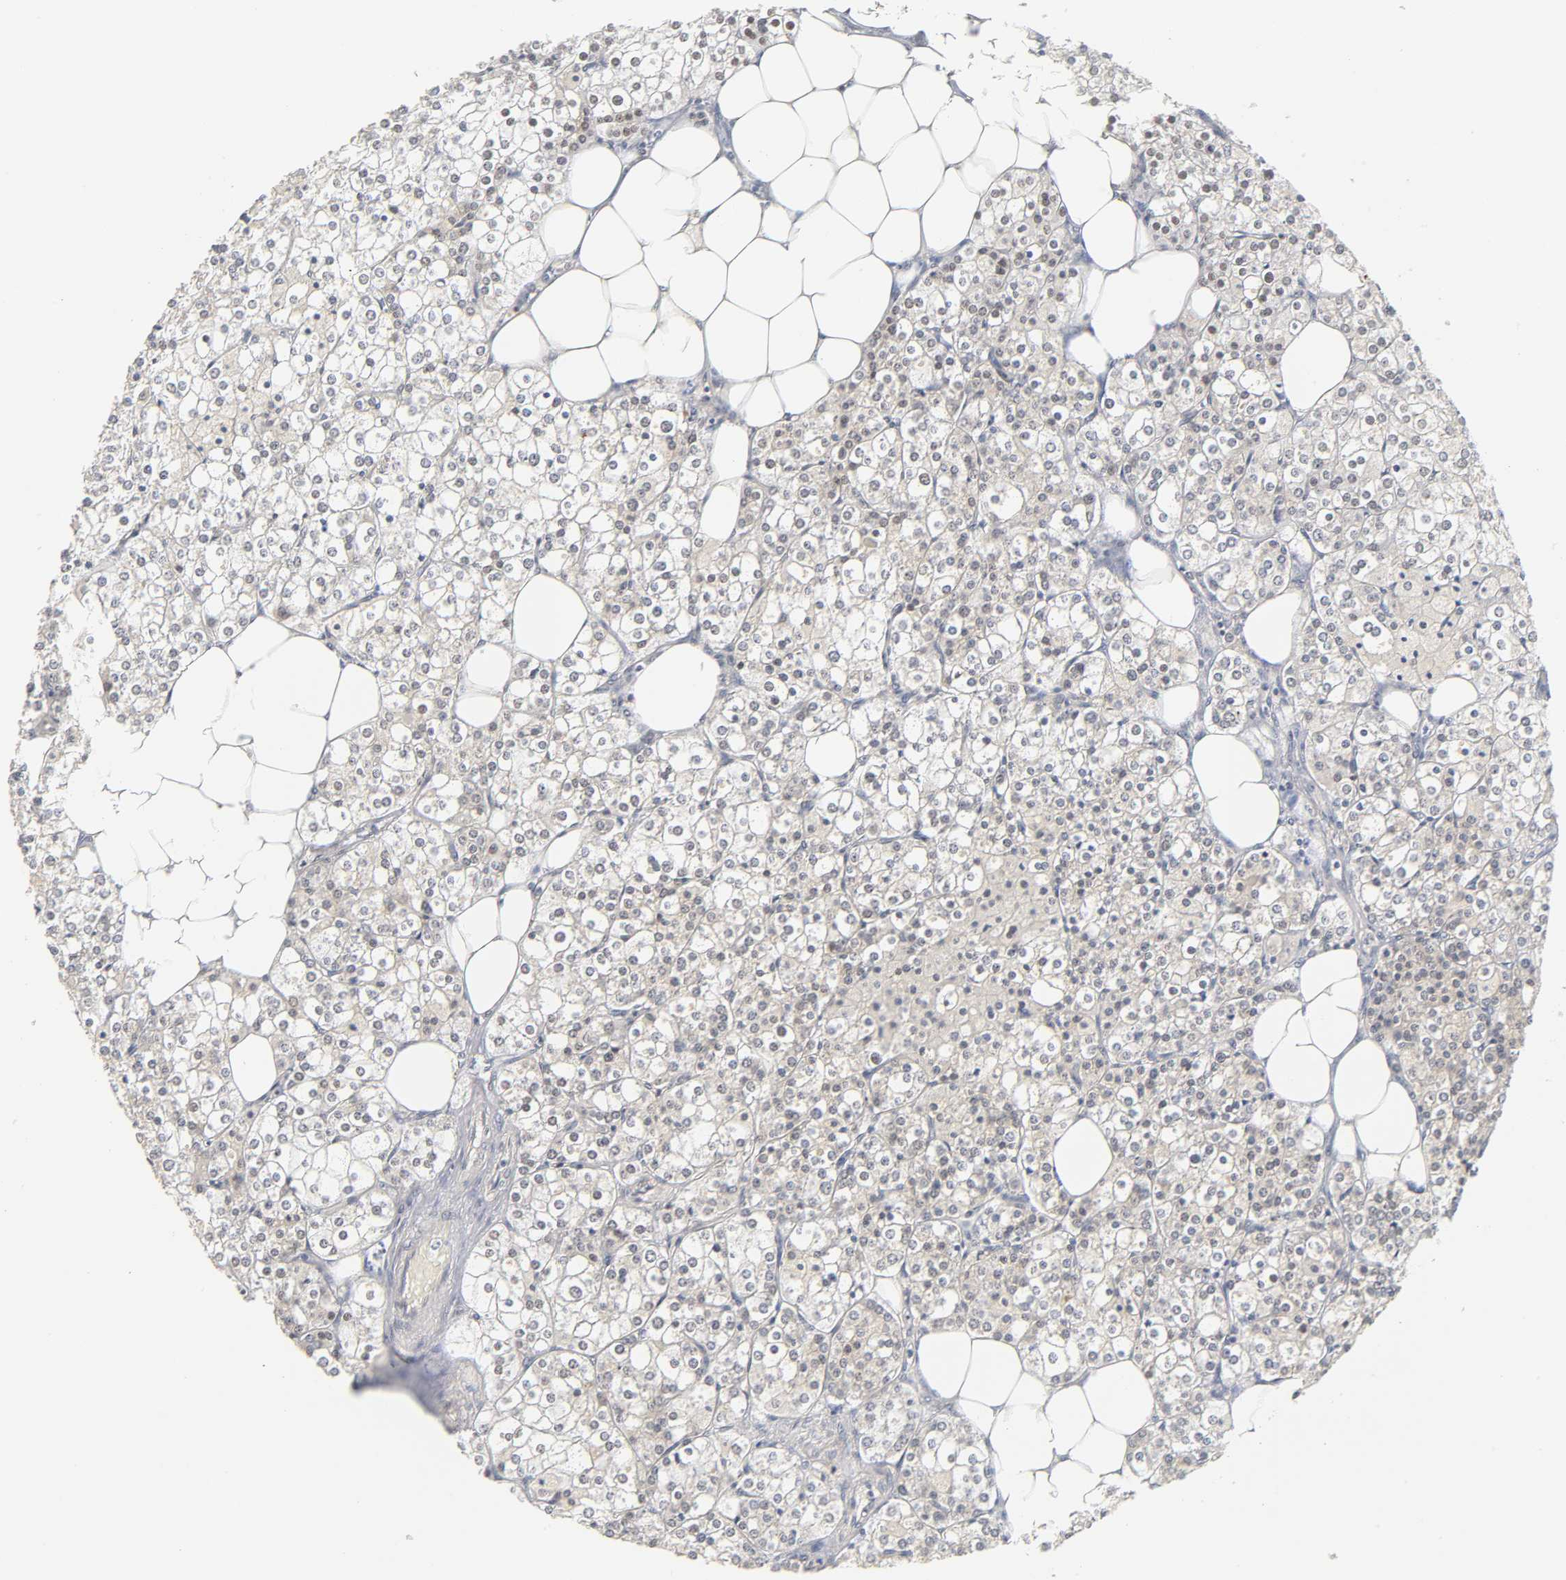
{"staining": {"intensity": "strong", "quantity": ">75%", "location": "nuclear"}, "tissue": "parathyroid gland", "cell_type": "Glandular cells", "image_type": "normal", "snomed": [{"axis": "morphology", "description": "Normal tissue, NOS"}, {"axis": "topography", "description": "Parathyroid gland"}], "caption": "Immunohistochemistry (IHC) image of normal parathyroid gland: parathyroid gland stained using immunohistochemistry displays high levels of strong protein expression localized specifically in the nuclear of glandular cells, appearing as a nuclear brown color.", "gene": "ILKAP", "patient": {"sex": "female", "age": 63}}